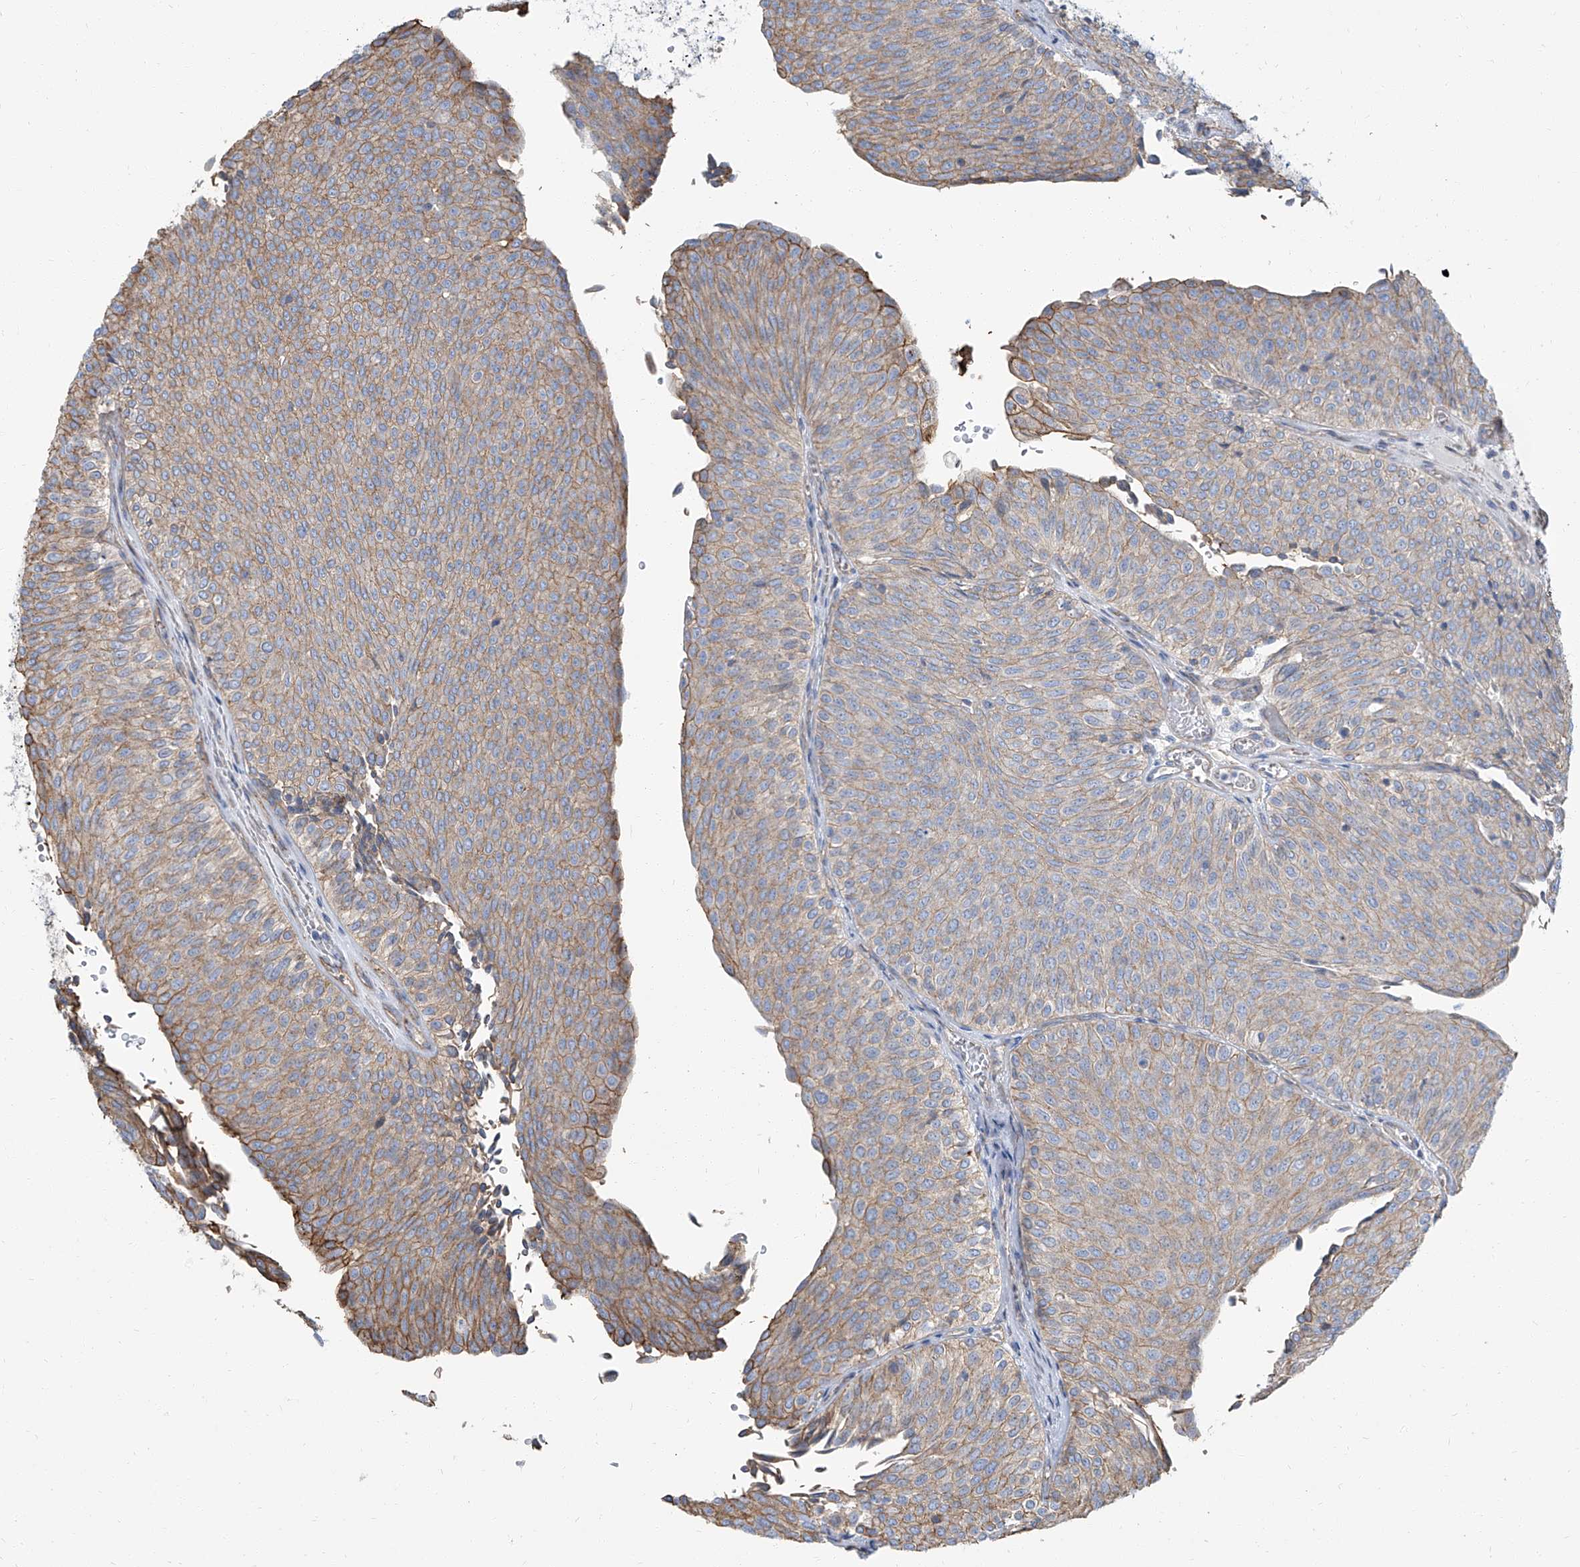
{"staining": {"intensity": "weak", "quantity": "25%-75%", "location": "cytoplasmic/membranous"}, "tissue": "urothelial cancer", "cell_type": "Tumor cells", "image_type": "cancer", "snomed": [{"axis": "morphology", "description": "Urothelial carcinoma, Low grade"}, {"axis": "topography", "description": "Urinary bladder"}], "caption": "Weak cytoplasmic/membranous positivity is present in about 25%-75% of tumor cells in urothelial cancer.", "gene": "TXLNB", "patient": {"sex": "male", "age": 78}}